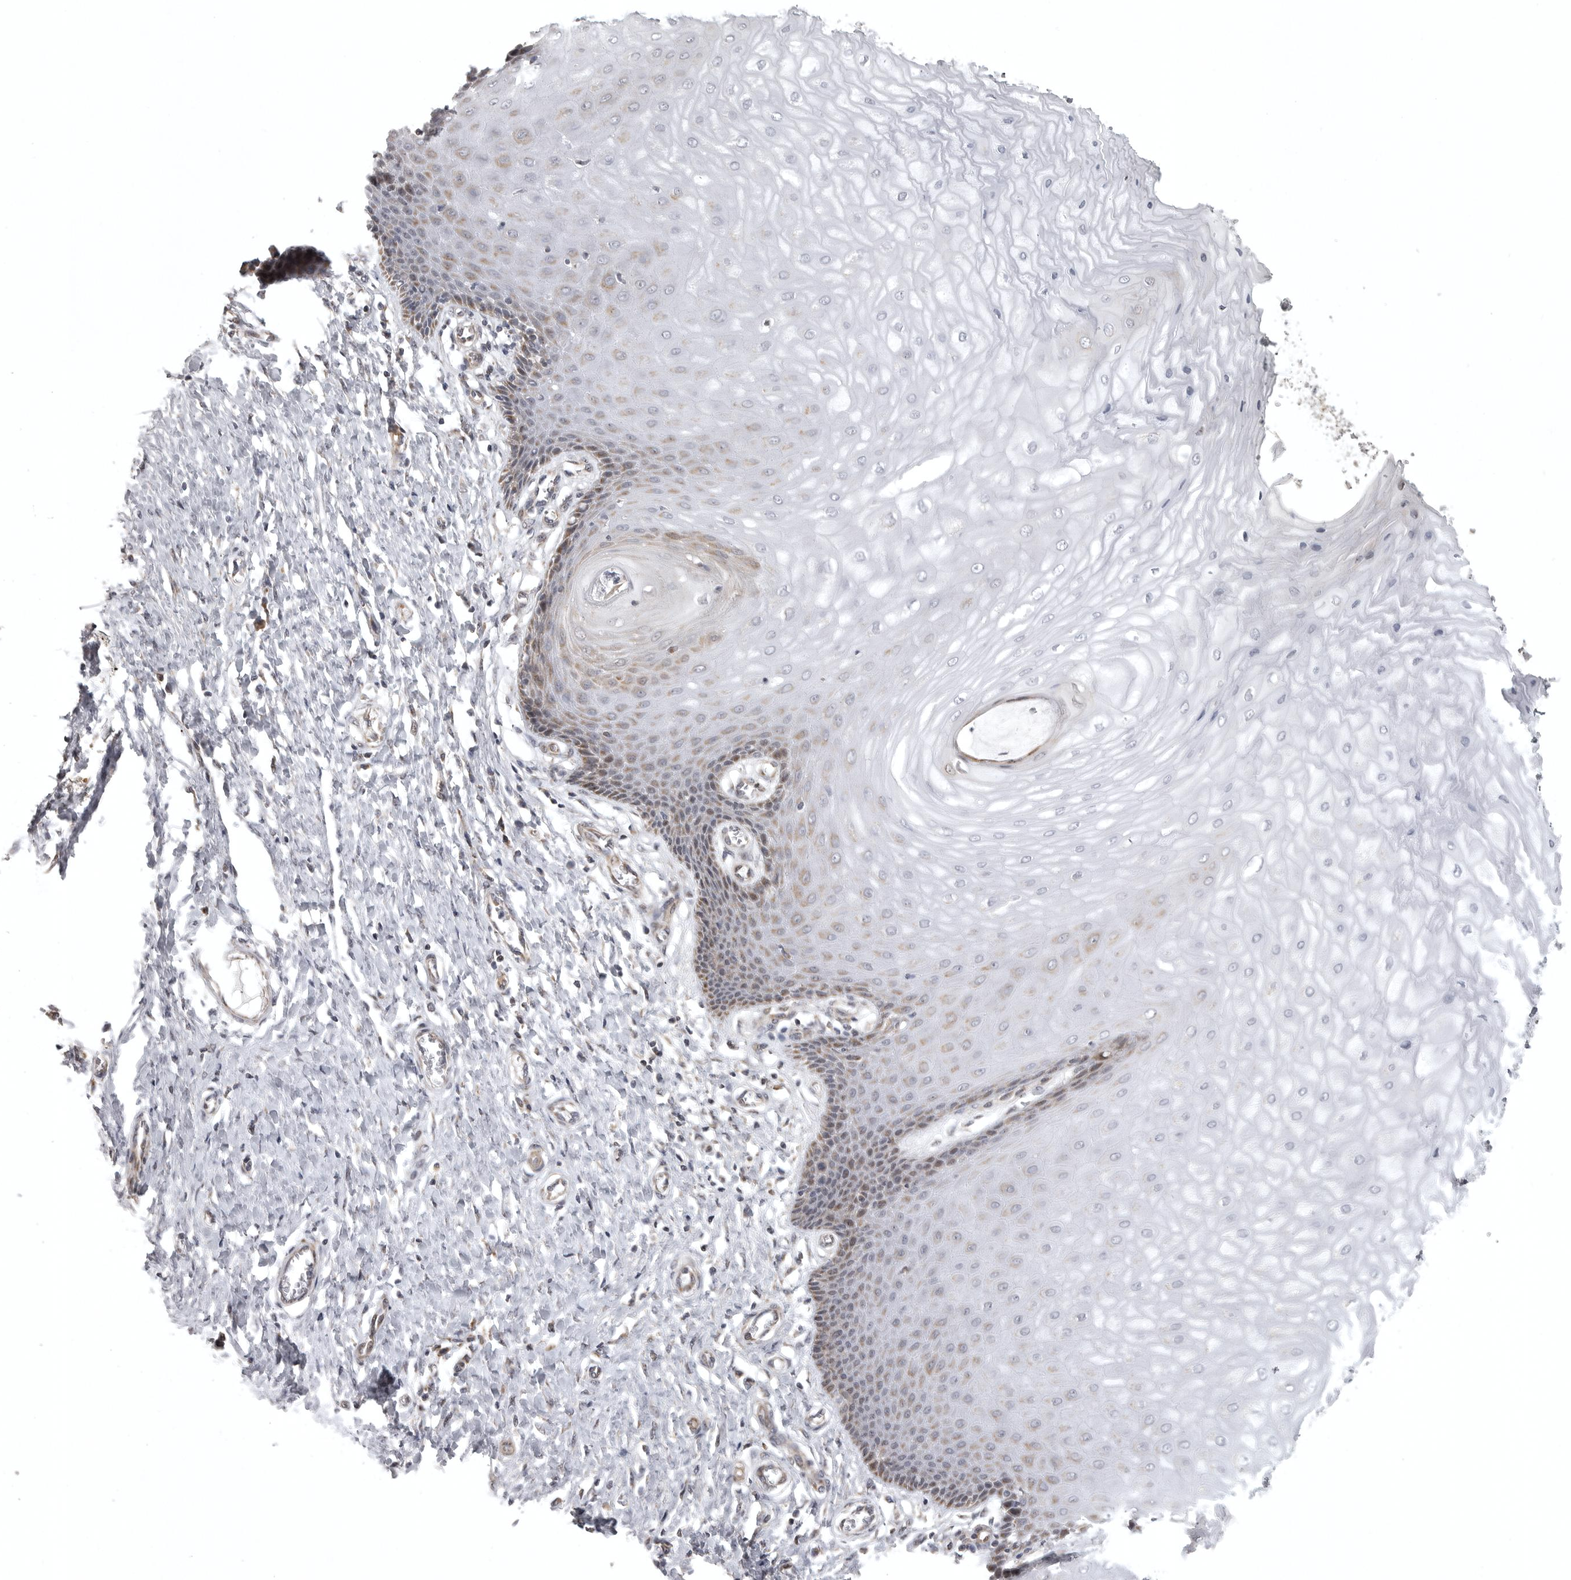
{"staining": {"intensity": "moderate", "quantity": ">75%", "location": "cytoplasmic/membranous"}, "tissue": "cervix", "cell_type": "Glandular cells", "image_type": "normal", "snomed": [{"axis": "morphology", "description": "Normal tissue, NOS"}, {"axis": "topography", "description": "Cervix"}], "caption": "A histopathology image of human cervix stained for a protein reveals moderate cytoplasmic/membranous brown staining in glandular cells.", "gene": "POLE2", "patient": {"sex": "female", "age": 55}}